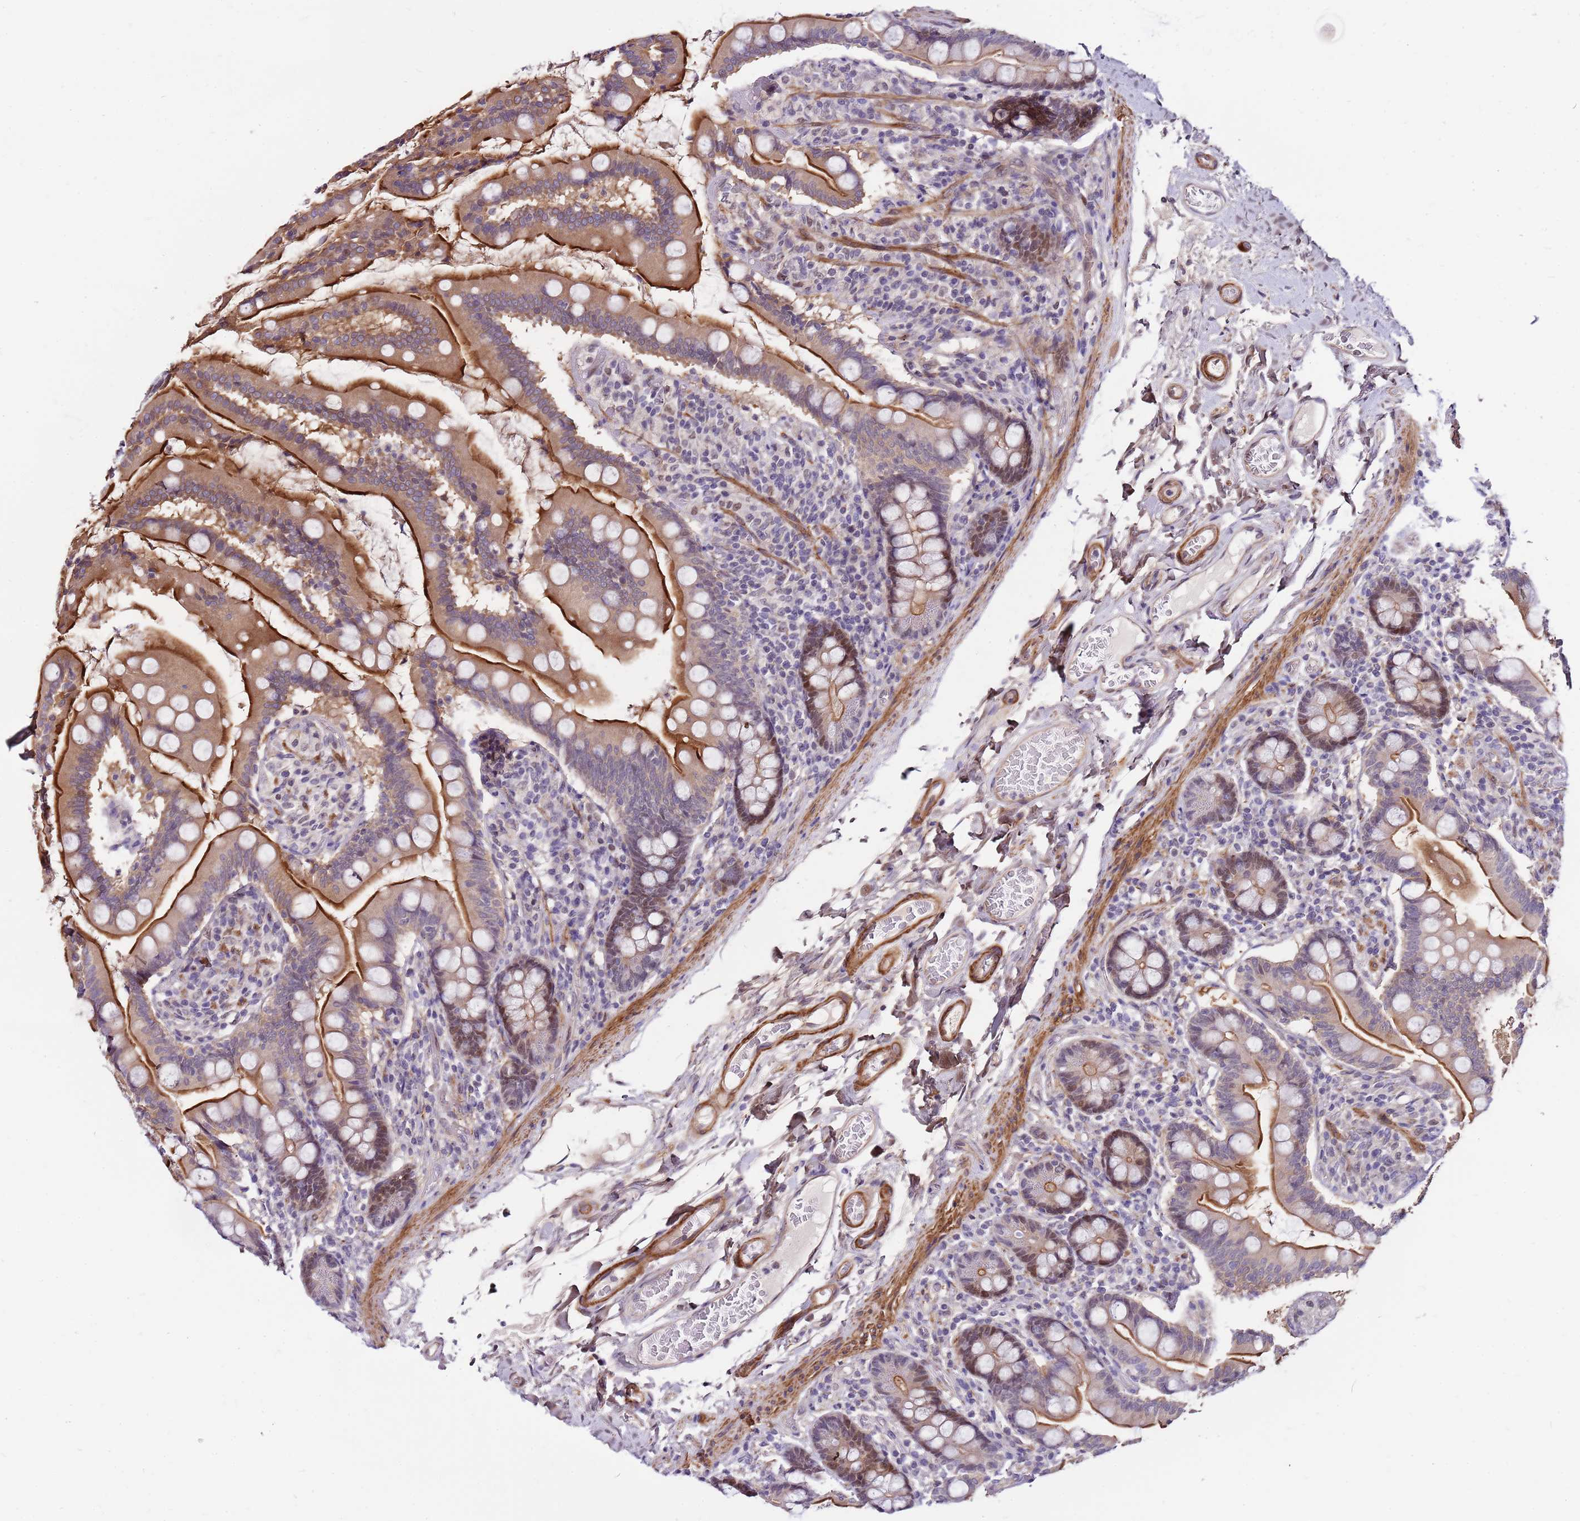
{"staining": {"intensity": "strong", "quantity": "25%-75%", "location": "cytoplasmic/membranous,nuclear"}, "tissue": "small intestine", "cell_type": "Glandular cells", "image_type": "normal", "snomed": [{"axis": "morphology", "description": "Normal tissue, NOS"}, {"axis": "topography", "description": "Small intestine"}], "caption": "Unremarkable small intestine exhibits strong cytoplasmic/membranous,nuclear expression in approximately 25%-75% of glandular cells.", "gene": "POLE3", "patient": {"sex": "female", "age": 64}}